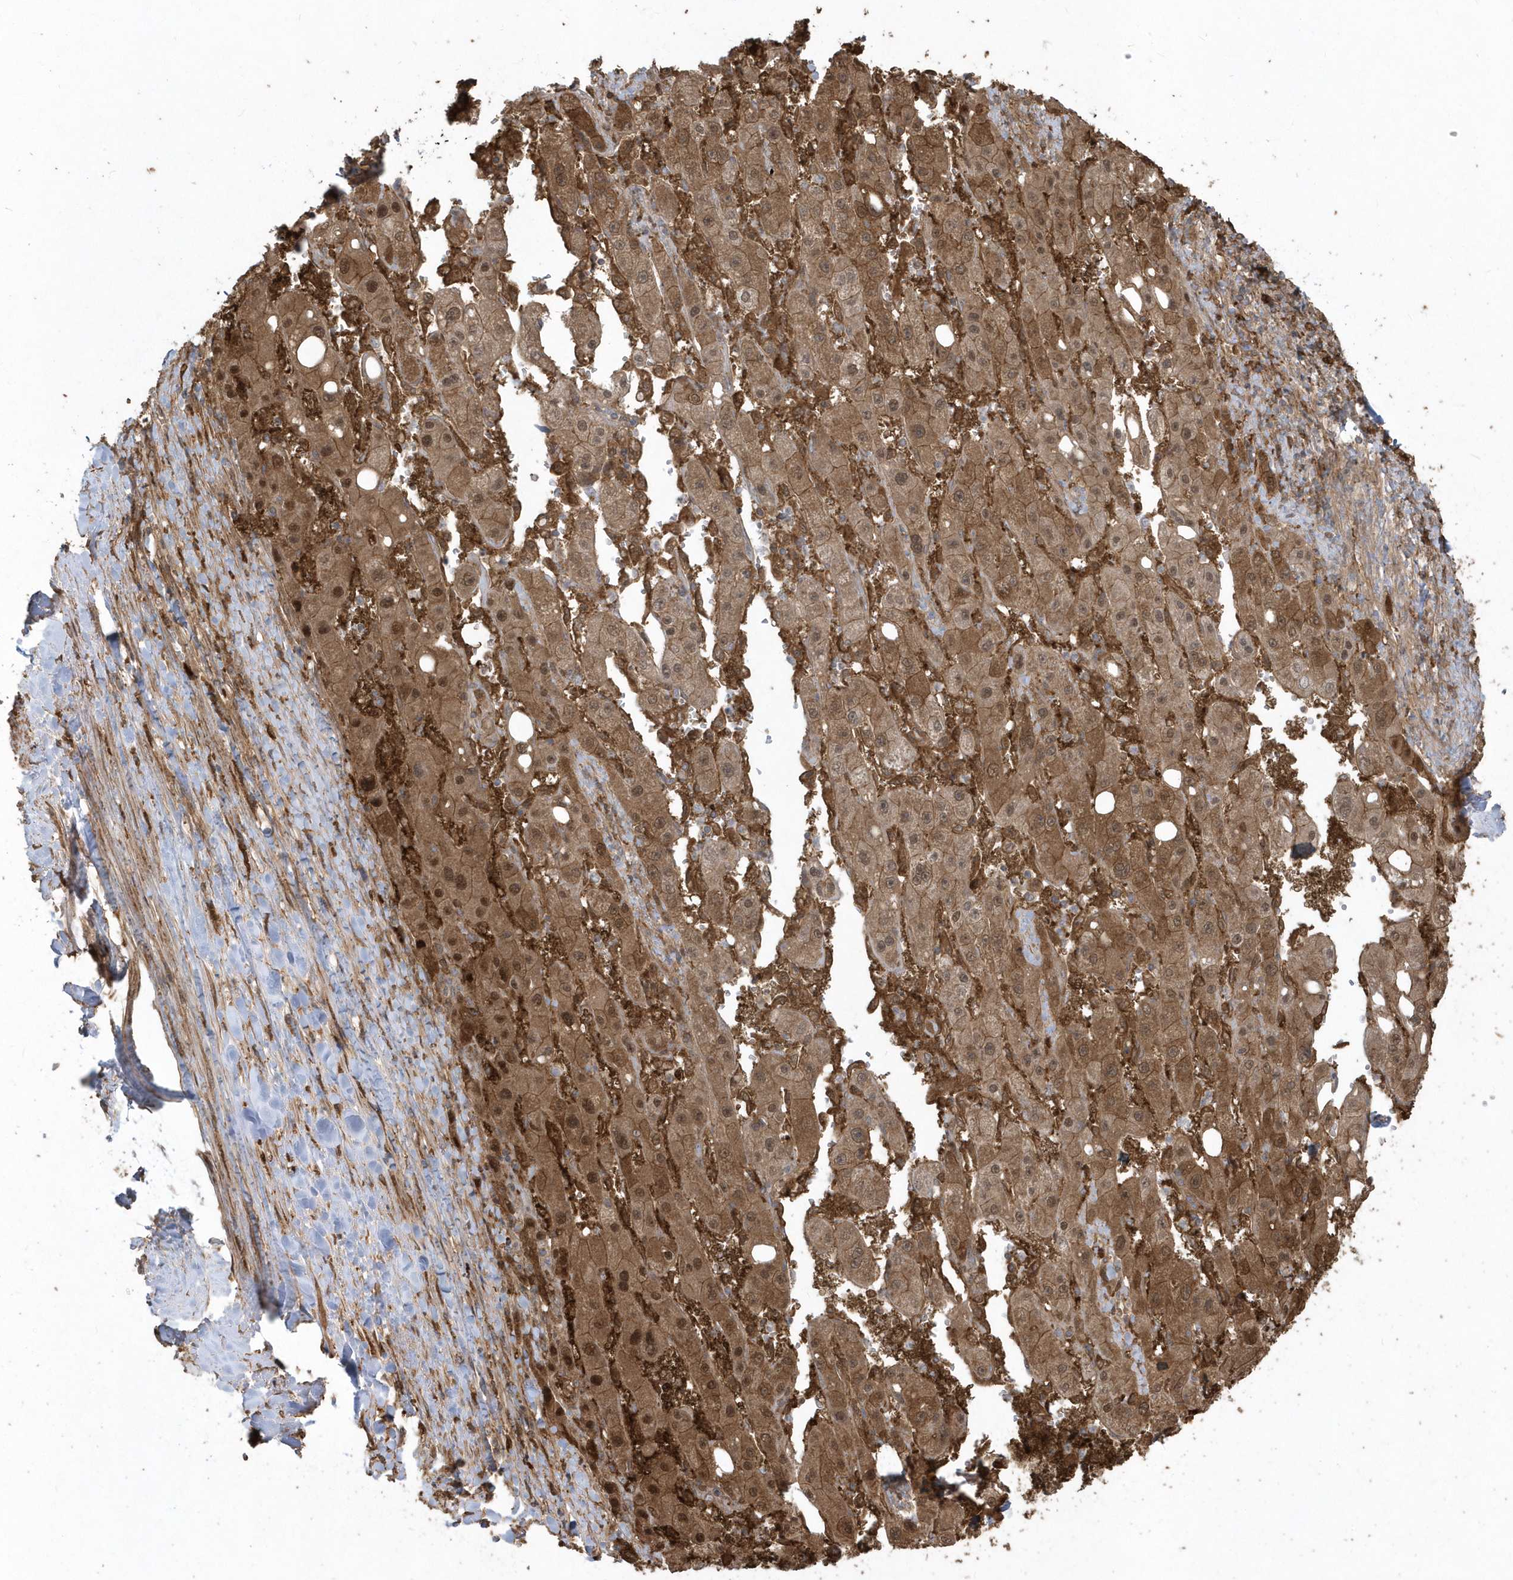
{"staining": {"intensity": "strong", "quantity": ">75%", "location": "cytoplasmic/membranous,nuclear"}, "tissue": "liver cancer", "cell_type": "Tumor cells", "image_type": "cancer", "snomed": [{"axis": "morphology", "description": "Carcinoma, Hepatocellular, NOS"}, {"axis": "topography", "description": "Liver"}], "caption": "This is a photomicrograph of immunohistochemistry (IHC) staining of liver hepatocellular carcinoma, which shows strong positivity in the cytoplasmic/membranous and nuclear of tumor cells.", "gene": "HNMT", "patient": {"sex": "female", "age": 73}}